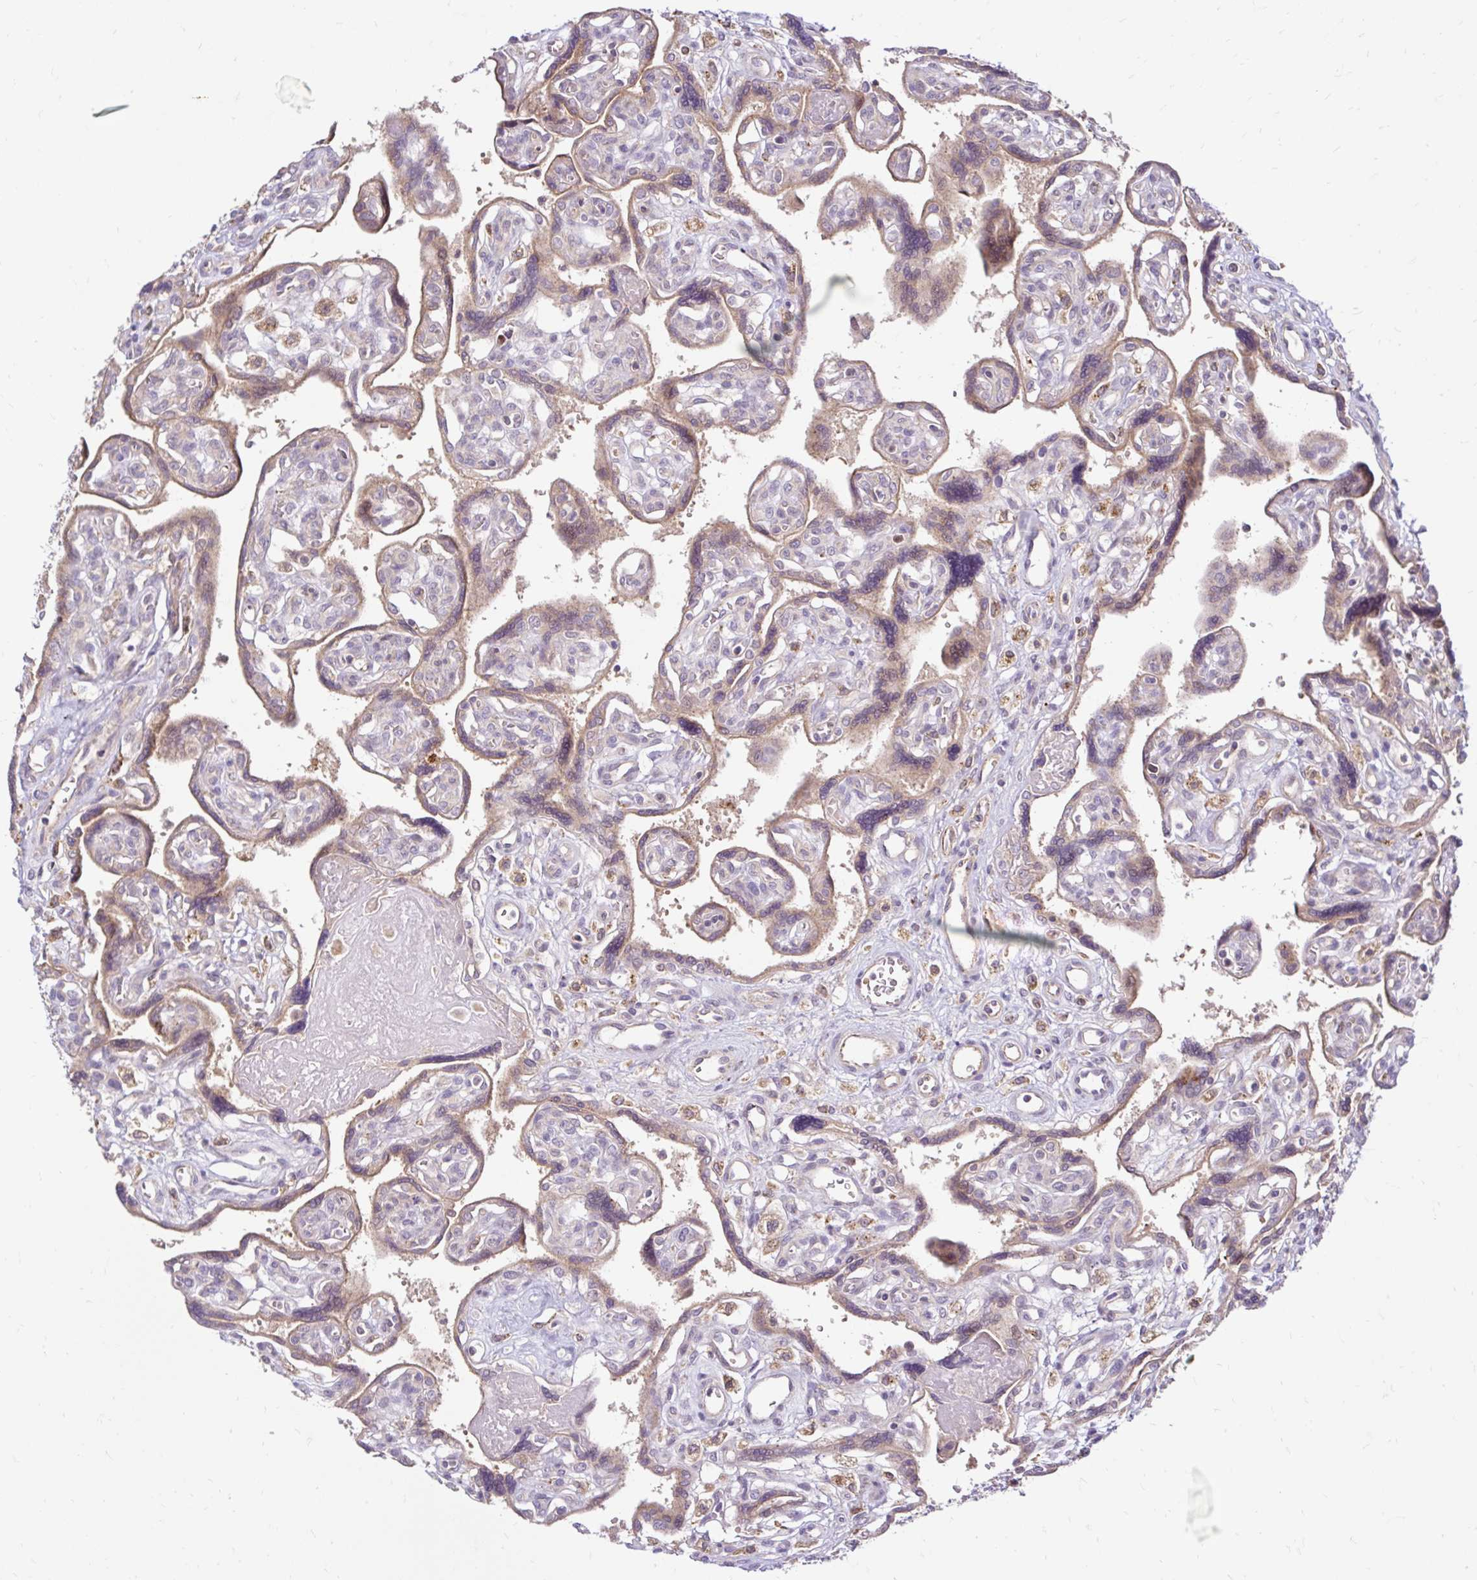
{"staining": {"intensity": "moderate", "quantity": ">75%", "location": "cytoplasmic/membranous"}, "tissue": "placenta", "cell_type": "Trophoblastic cells", "image_type": "normal", "snomed": [{"axis": "morphology", "description": "Normal tissue, NOS"}, {"axis": "topography", "description": "Placenta"}], "caption": "Protein staining of unremarkable placenta exhibits moderate cytoplasmic/membranous staining in approximately >75% of trophoblastic cells.", "gene": "ARHGEF37", "patient": {"sex": "female", "age": 39}}